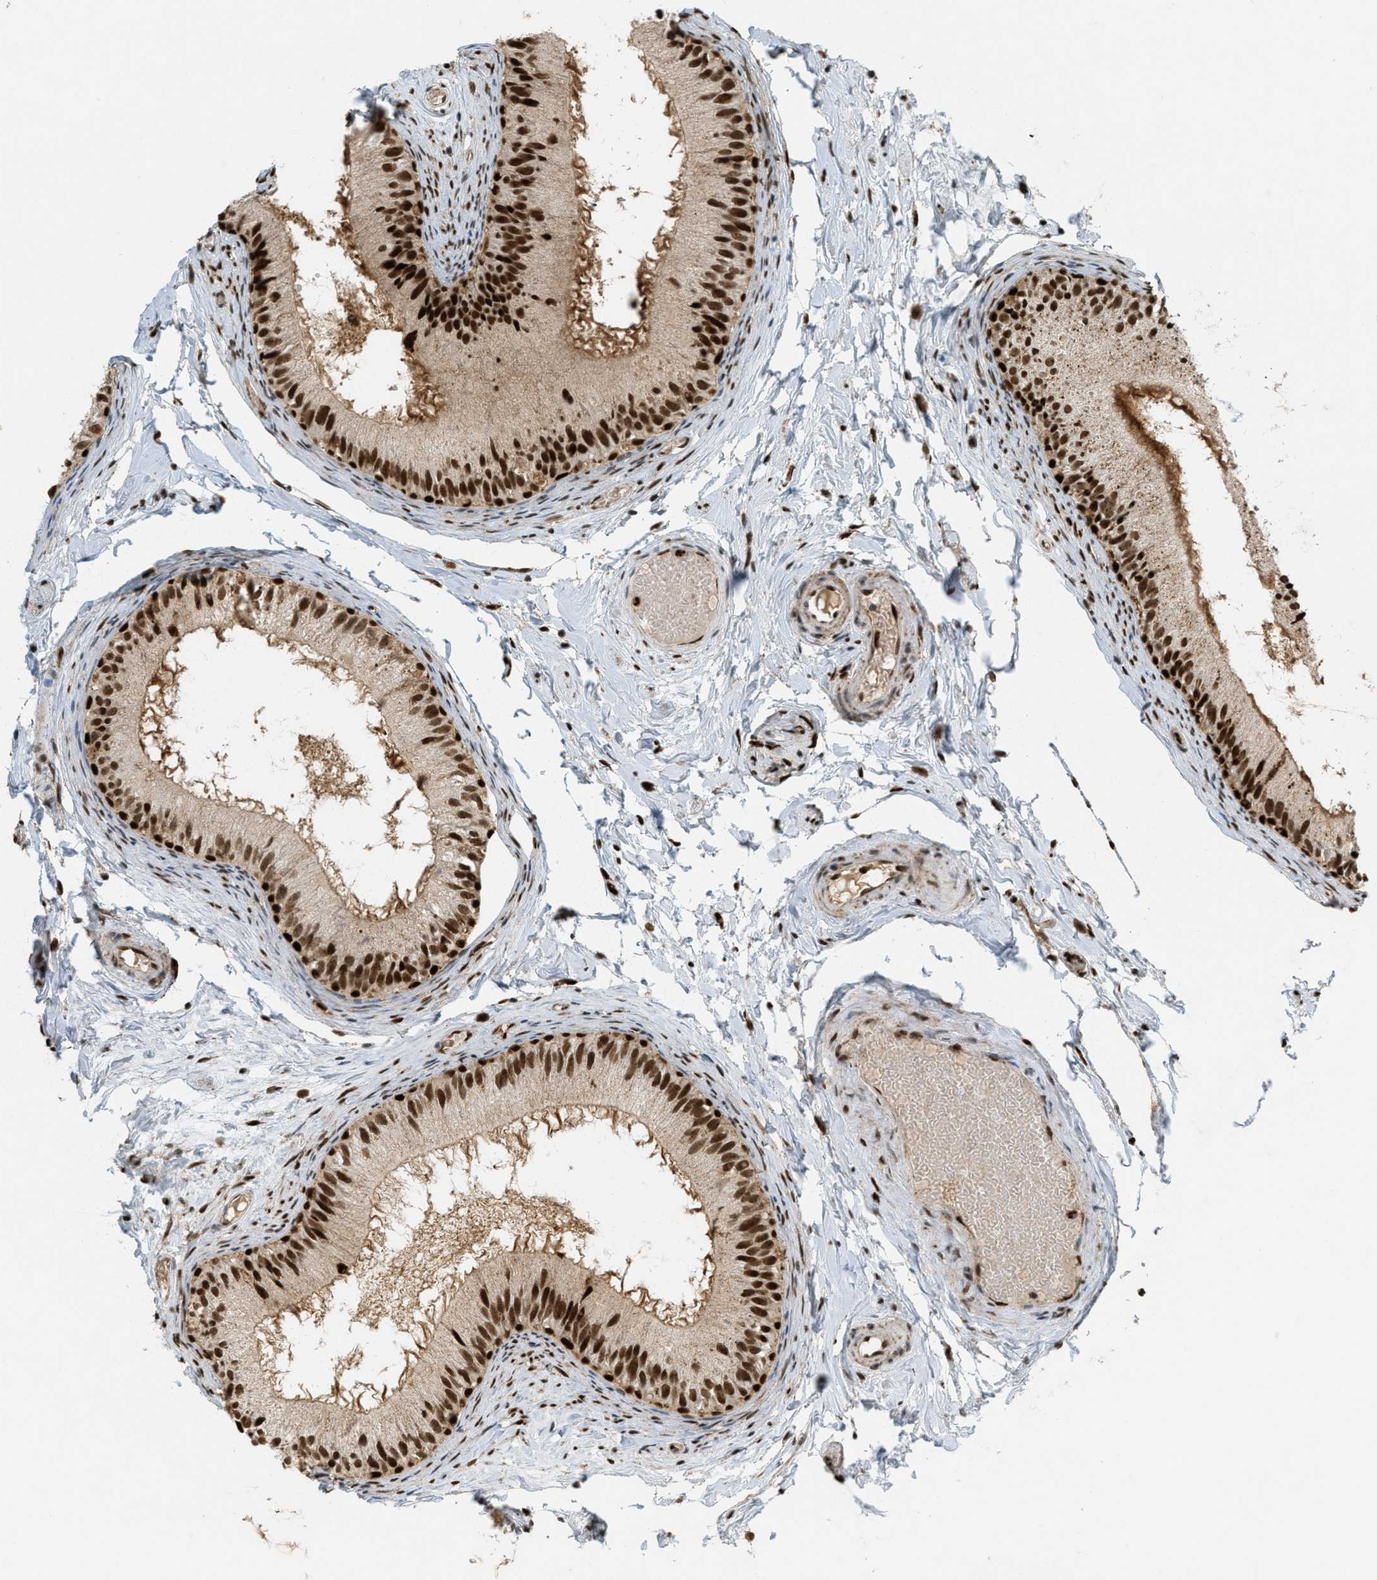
{"staining": {"intensity": "strong", "quantity": ">75%", "location": "cytoplasmic/membranous,nuclear"}, "tissue": "epididymis", "cell_type": "Glandular cells", "image_type": "normal", "snomed": [{"axis": "morphology", "description": "Normal tissue, NOS"}, {"axis": "topography", "description": "Epididymis"}], "caption": "Normal epididymis reveals strong cytoplasmic/membranous,nuclear expression in about >75% of glandular cells Using DAB (brown) and hematoxylin (blue) stains, captured at high magnification using brightfield microscopy..", "gene": "TLK1", "patient": {"sex": "male", "age": 46}}